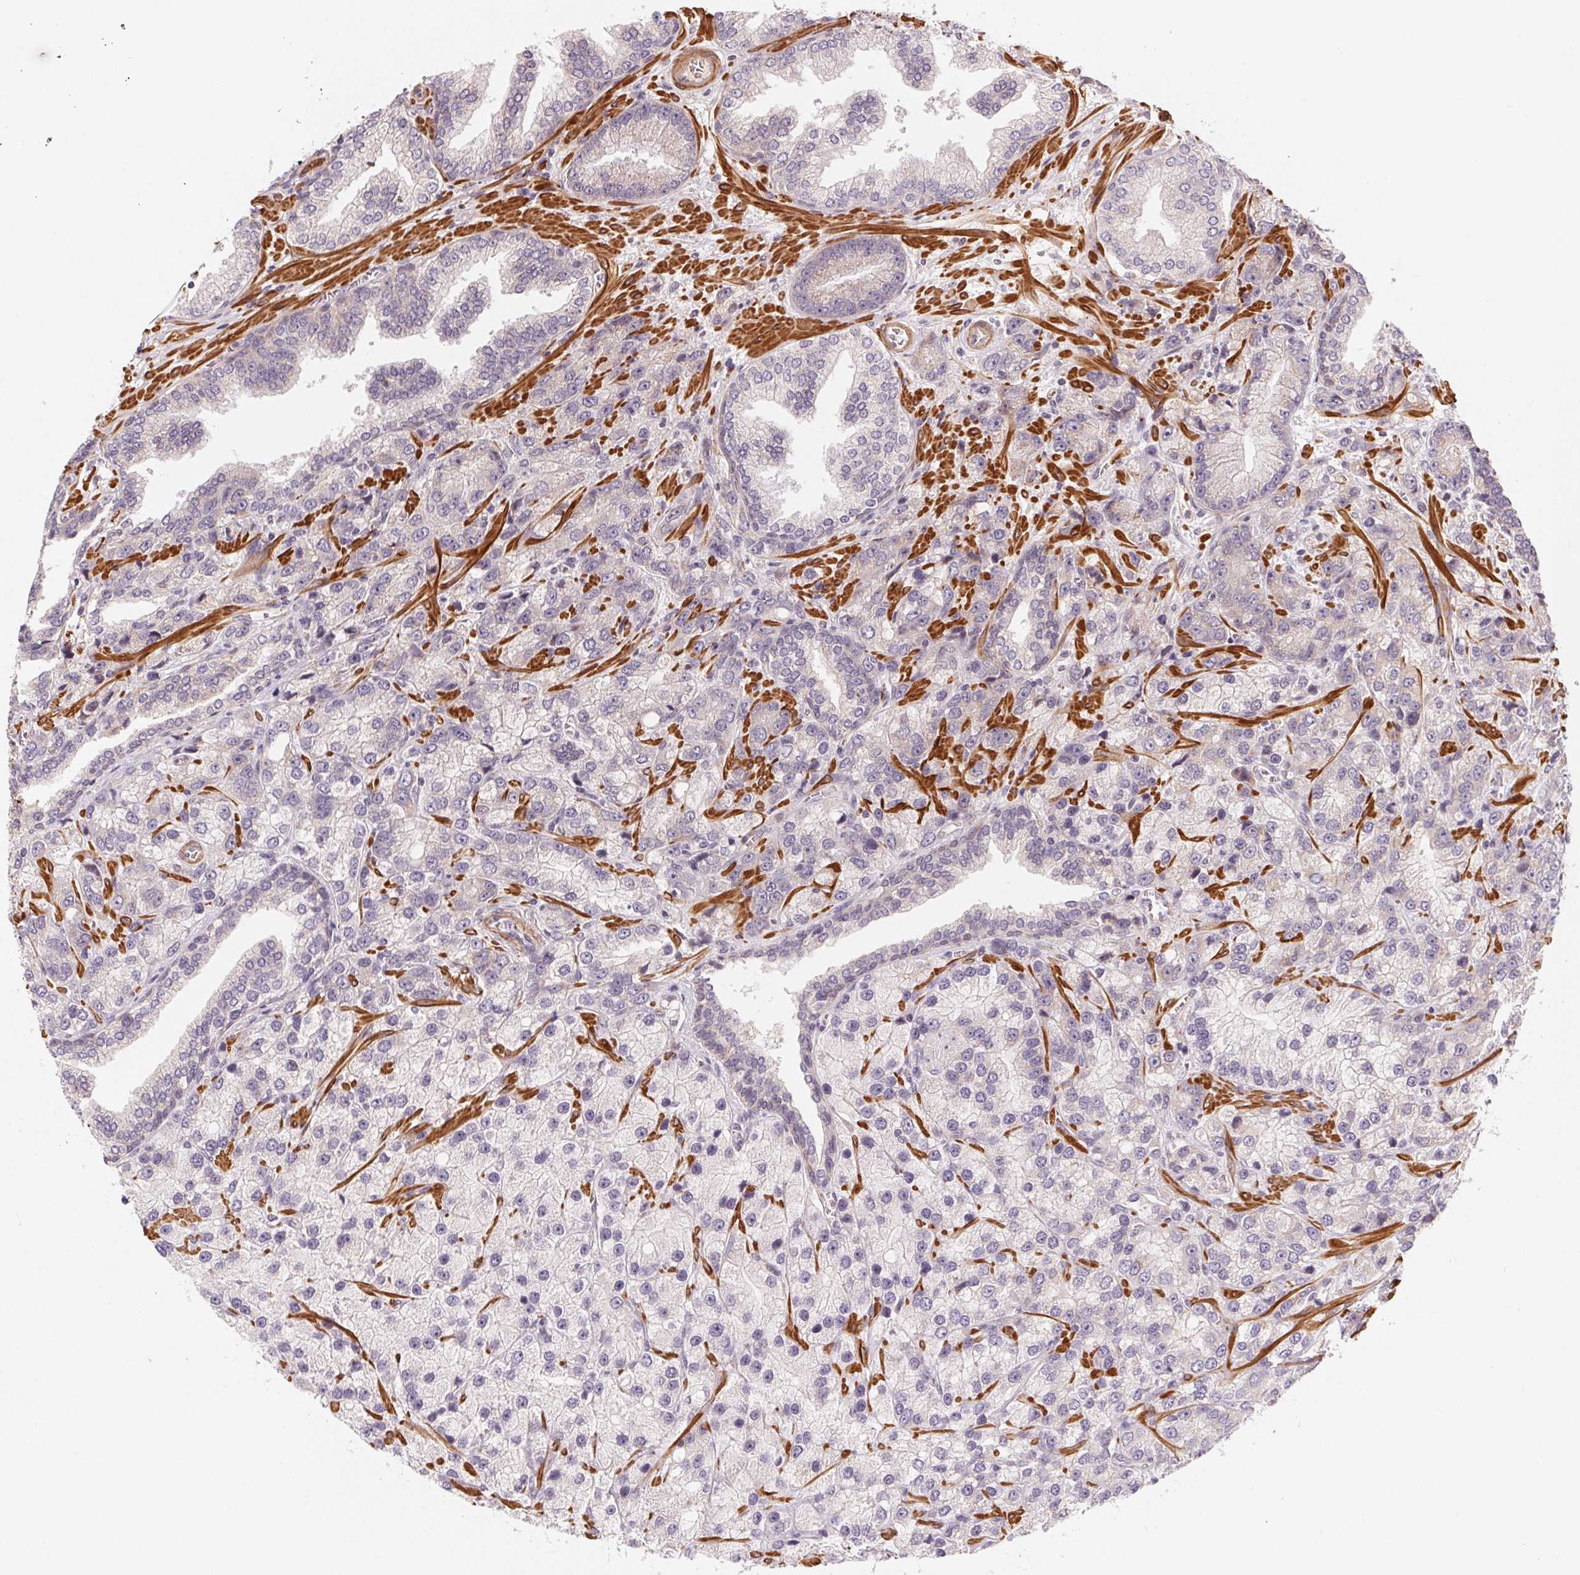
{"staining": {"intensity": "weak", "quantity": "25%-75%", "location": "cytoplasmic/membranous"}, "tissue": "prostate cancer", "cell_type": "Tumor cells", "image_type": "cancer", "snomed": [{"axis": "morphology", "description": "Adenocarcinoma, NOS"}, {"axis": "topography", "description": "Prostate"}], "caption": "DAB immunohistochemical staining of human adenocarcinoma (prostate) demonstrates weak cytoplasmic/membranous protein positivity in approximately 25%-75% of tumor cells. (IHC, brightfield microscopy, high magnification).", "gene": "CCDC112", "patient": {"sex": "male", "age": 63}}